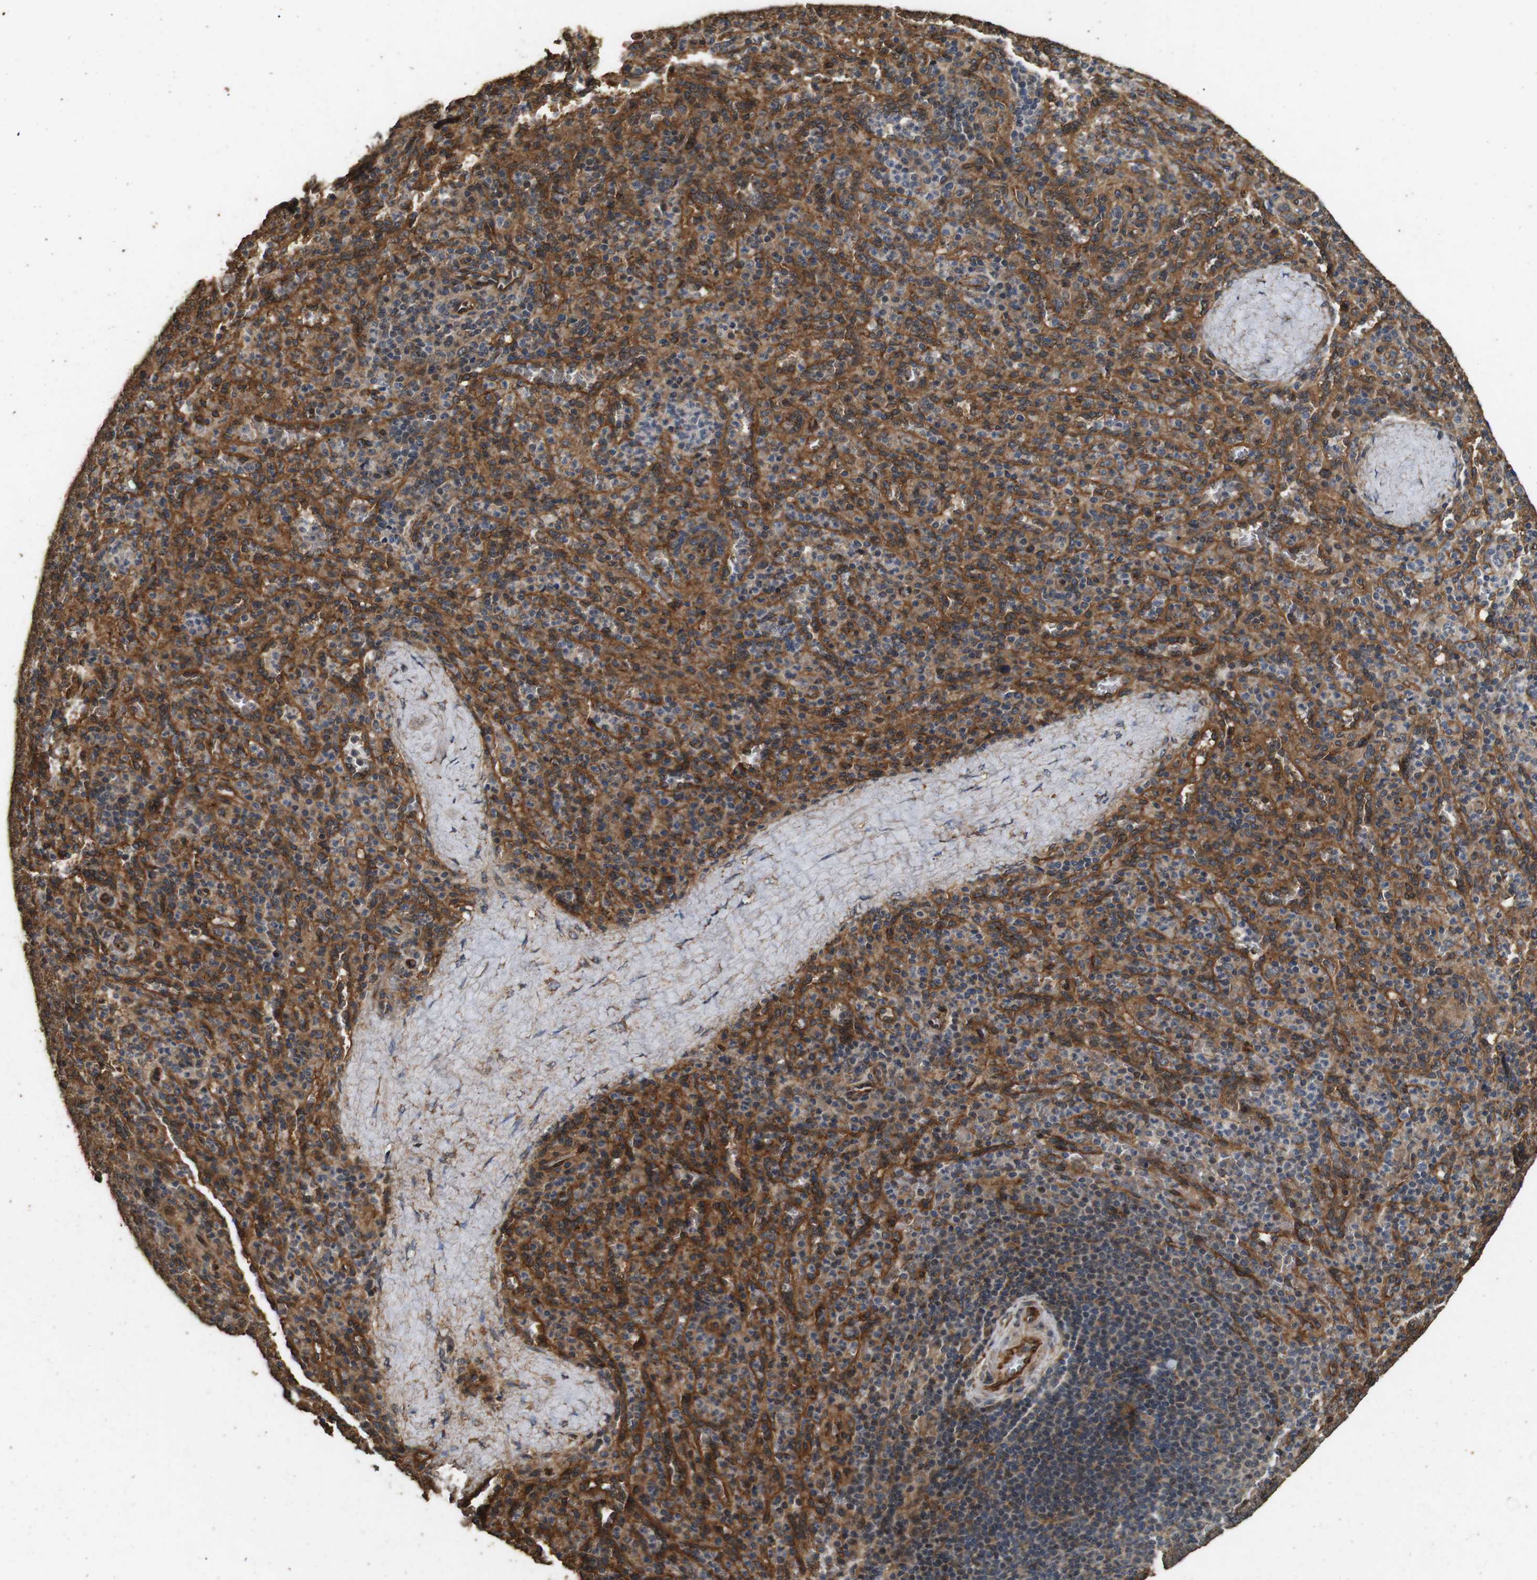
{"staining": {"intensity": "moderate", "quantity": ">75%", "location": "cytoplasmic/membranous"}, "tissue": "spleen", "cell_type": "Cells in red pulp", "image_type": "normal", "snomed": [{"axis": "morphology", "description": "Normal tissue, NOS"}, {"axis": "topography", "description": "Spleen"}], "caption": "This is an image of IHC staining of unremarkable spleen, which shows moderate expression in the cytoplasmic/membranous of cells in red pulp.", "gene": "CNPY4", "patient": {"sex": "male", "age": 36}}